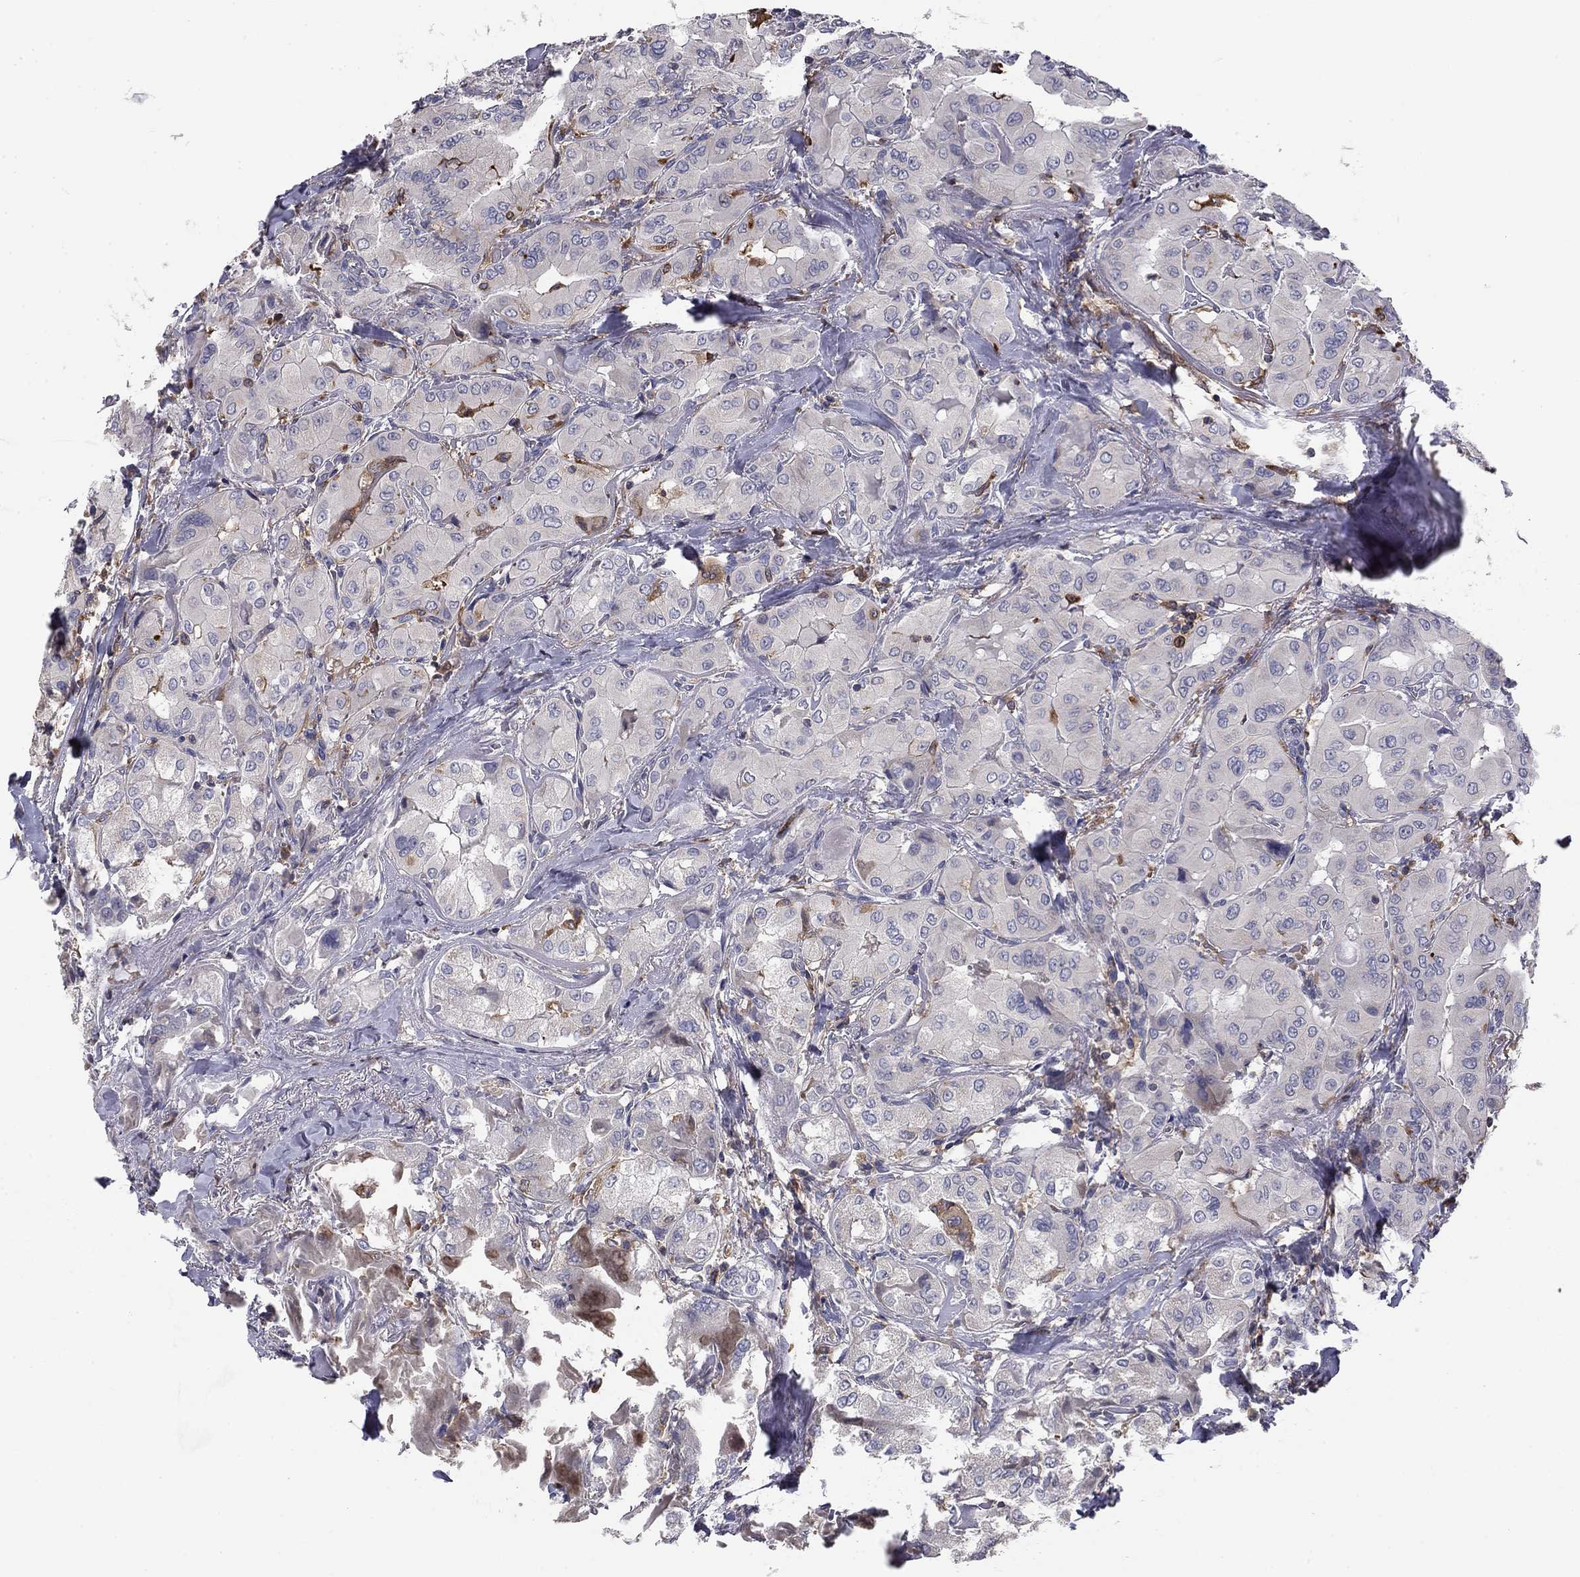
{"staining": {"intensity": "negative", "quantity": "none", "location": "none"}, "tissue": "thyroid cancer", "cell_type": "Tumor cells", "image_type": "cancer", "snomed": [{"axis": "morphology", "description": "Normal tissue, NOS"}, {"axis": "morphology", "description": "Papillary adenocarcinoma, NOS"}, {"axis": "topography", "description": "Thyroid gland"}], "caption": "The image demonstrates no staining of tumor cells in thyroid cancer (papillary adenocarcinoma).", "gene": "PLCB2", "patient": {"sex": "female", "age": 66}}